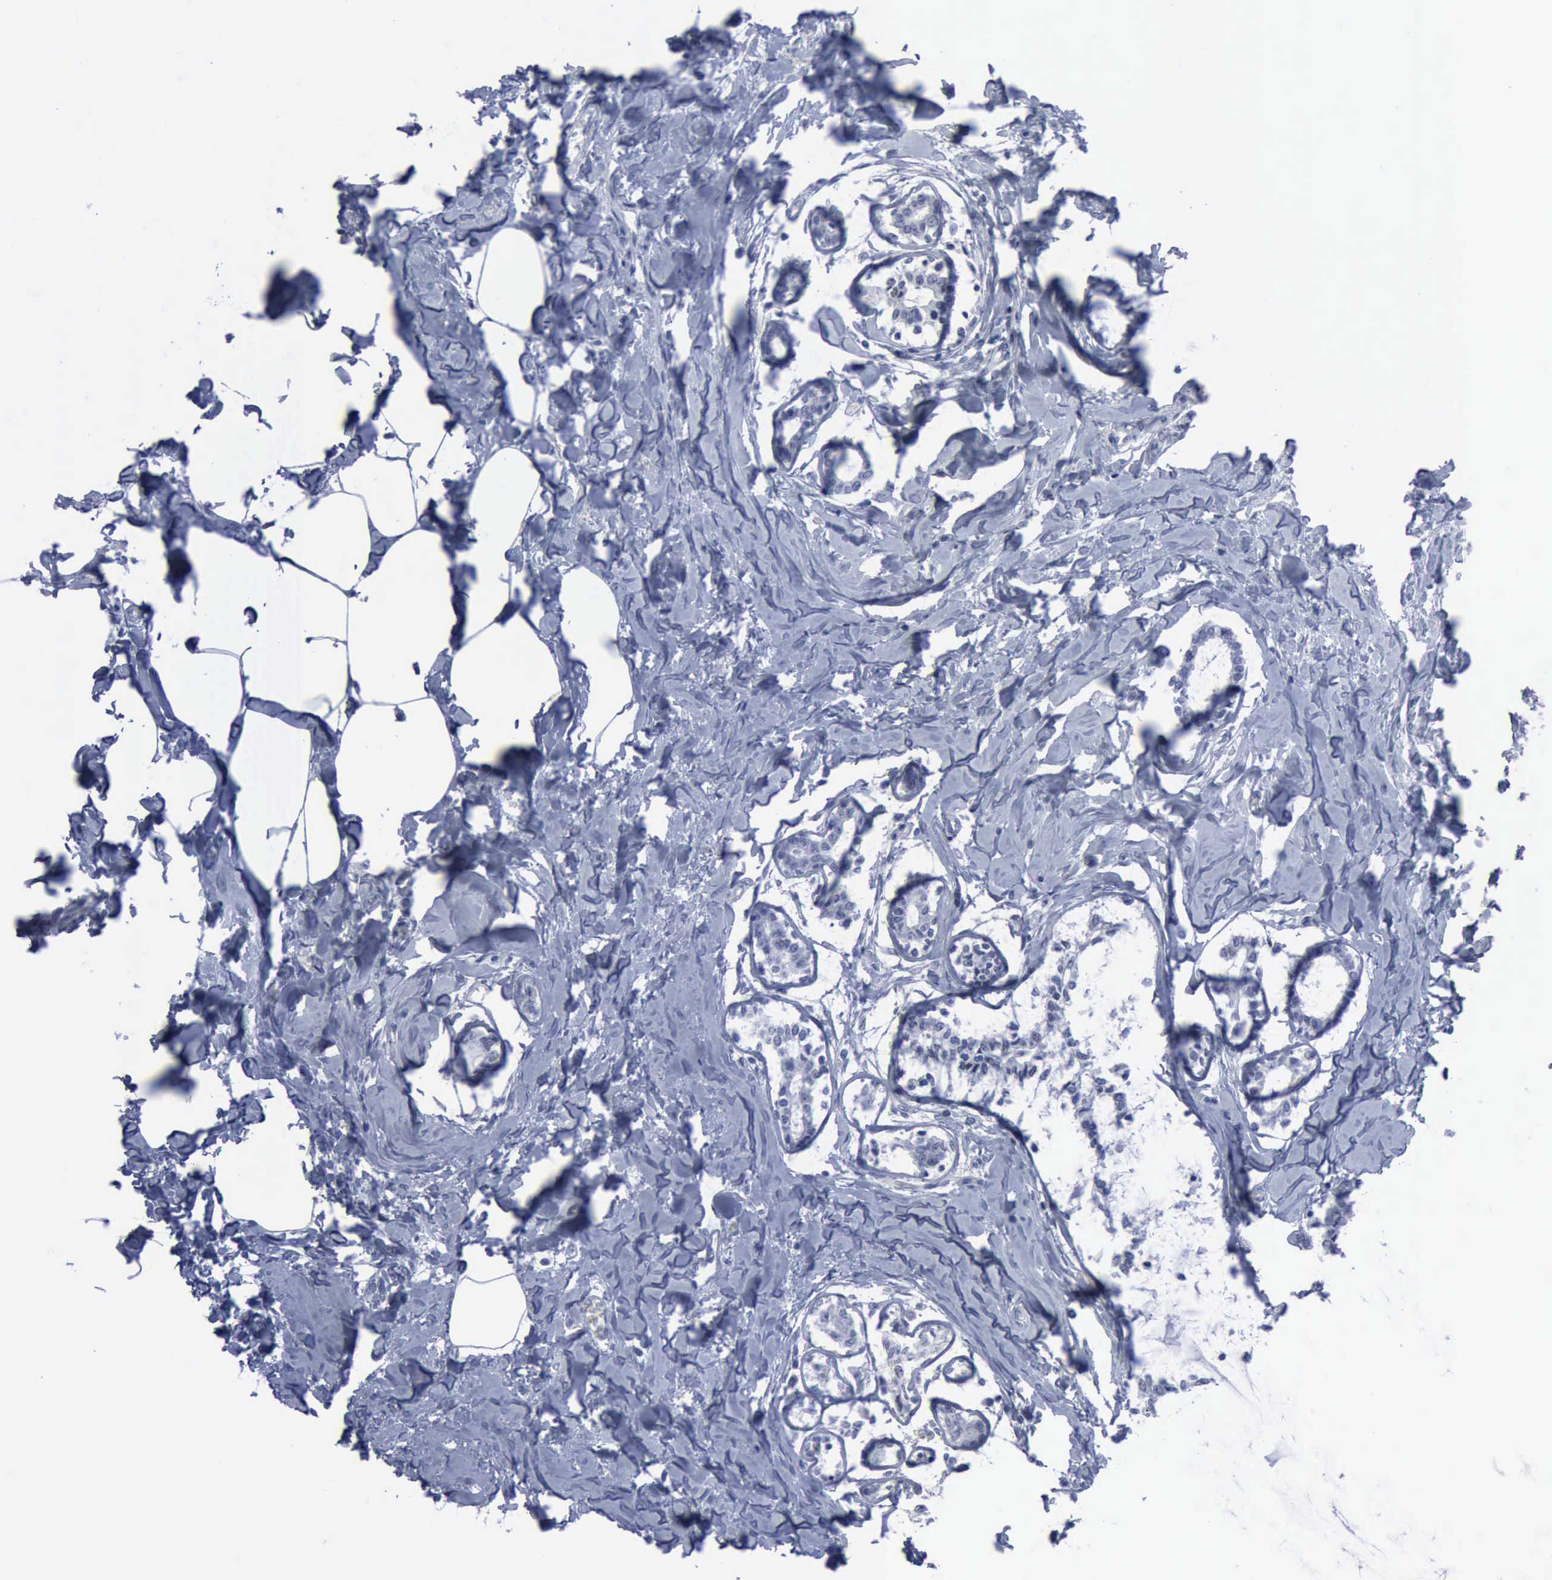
{"staining": {"intensity": "negative", "quantity": "none", "location": "none"}, "tissue": "breast cancer", "cell_type": "Tumor cells", "image_type": "cancer", "snomed": [{"axis": "morphology", "description": "Lobular carcinoma"}, {"axis": "topography", "description": "Breast"}], "caption": "Tumor cells show no significant protein positivity in breast lobular carcinoma. The staining is performed using DAB (3,3'-diaminobenzidine) brown chromogen with nuclei counter-stained in using hematoxylin.", "gene": "MCM5", "patient": {"sex": "female", "age": 51}}